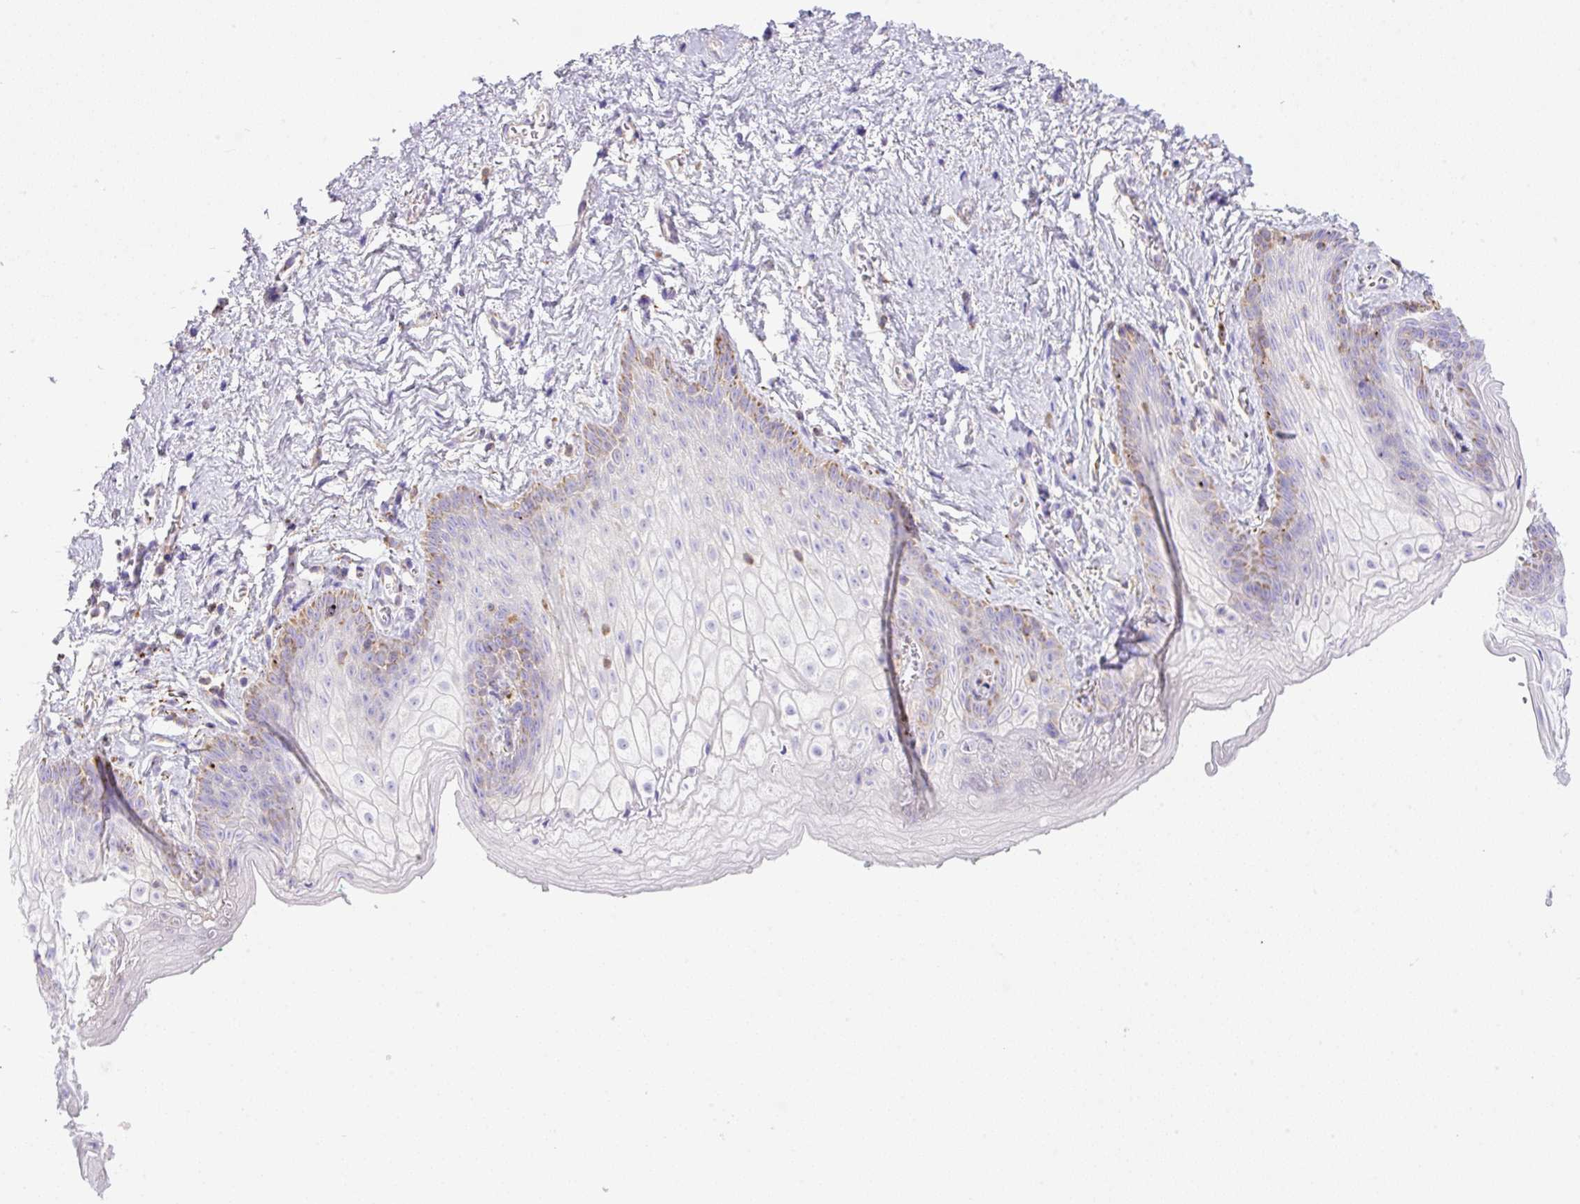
{"staining": {"intensity": "weak", "quantity": "<25%", "location": "cytoplasmic/membranous"}, "tissue": "vagina", "cell_type": "Squamous epithelial cells", "image_type": "normal", "snomed": [{"axis": "morphology", "description": "Normal tissue, NOS"}, {"axis": "topography", "description": "Vulva"}, {"axis": "topography", "description": "Vagina"}, {"axis": "topography", "description": "Peripheral nerve tissue"}], "caption": "Immunohistochemistry (IHC) image of benign vagina: vagina stained with DAB (3,3'-diaminobenzidine) shows no significant protein positivity in squamous epithelial cells. (DAB IHC, high magnification).", "gene": "NF1", "patient": {"sex": "female", "age": 66}}